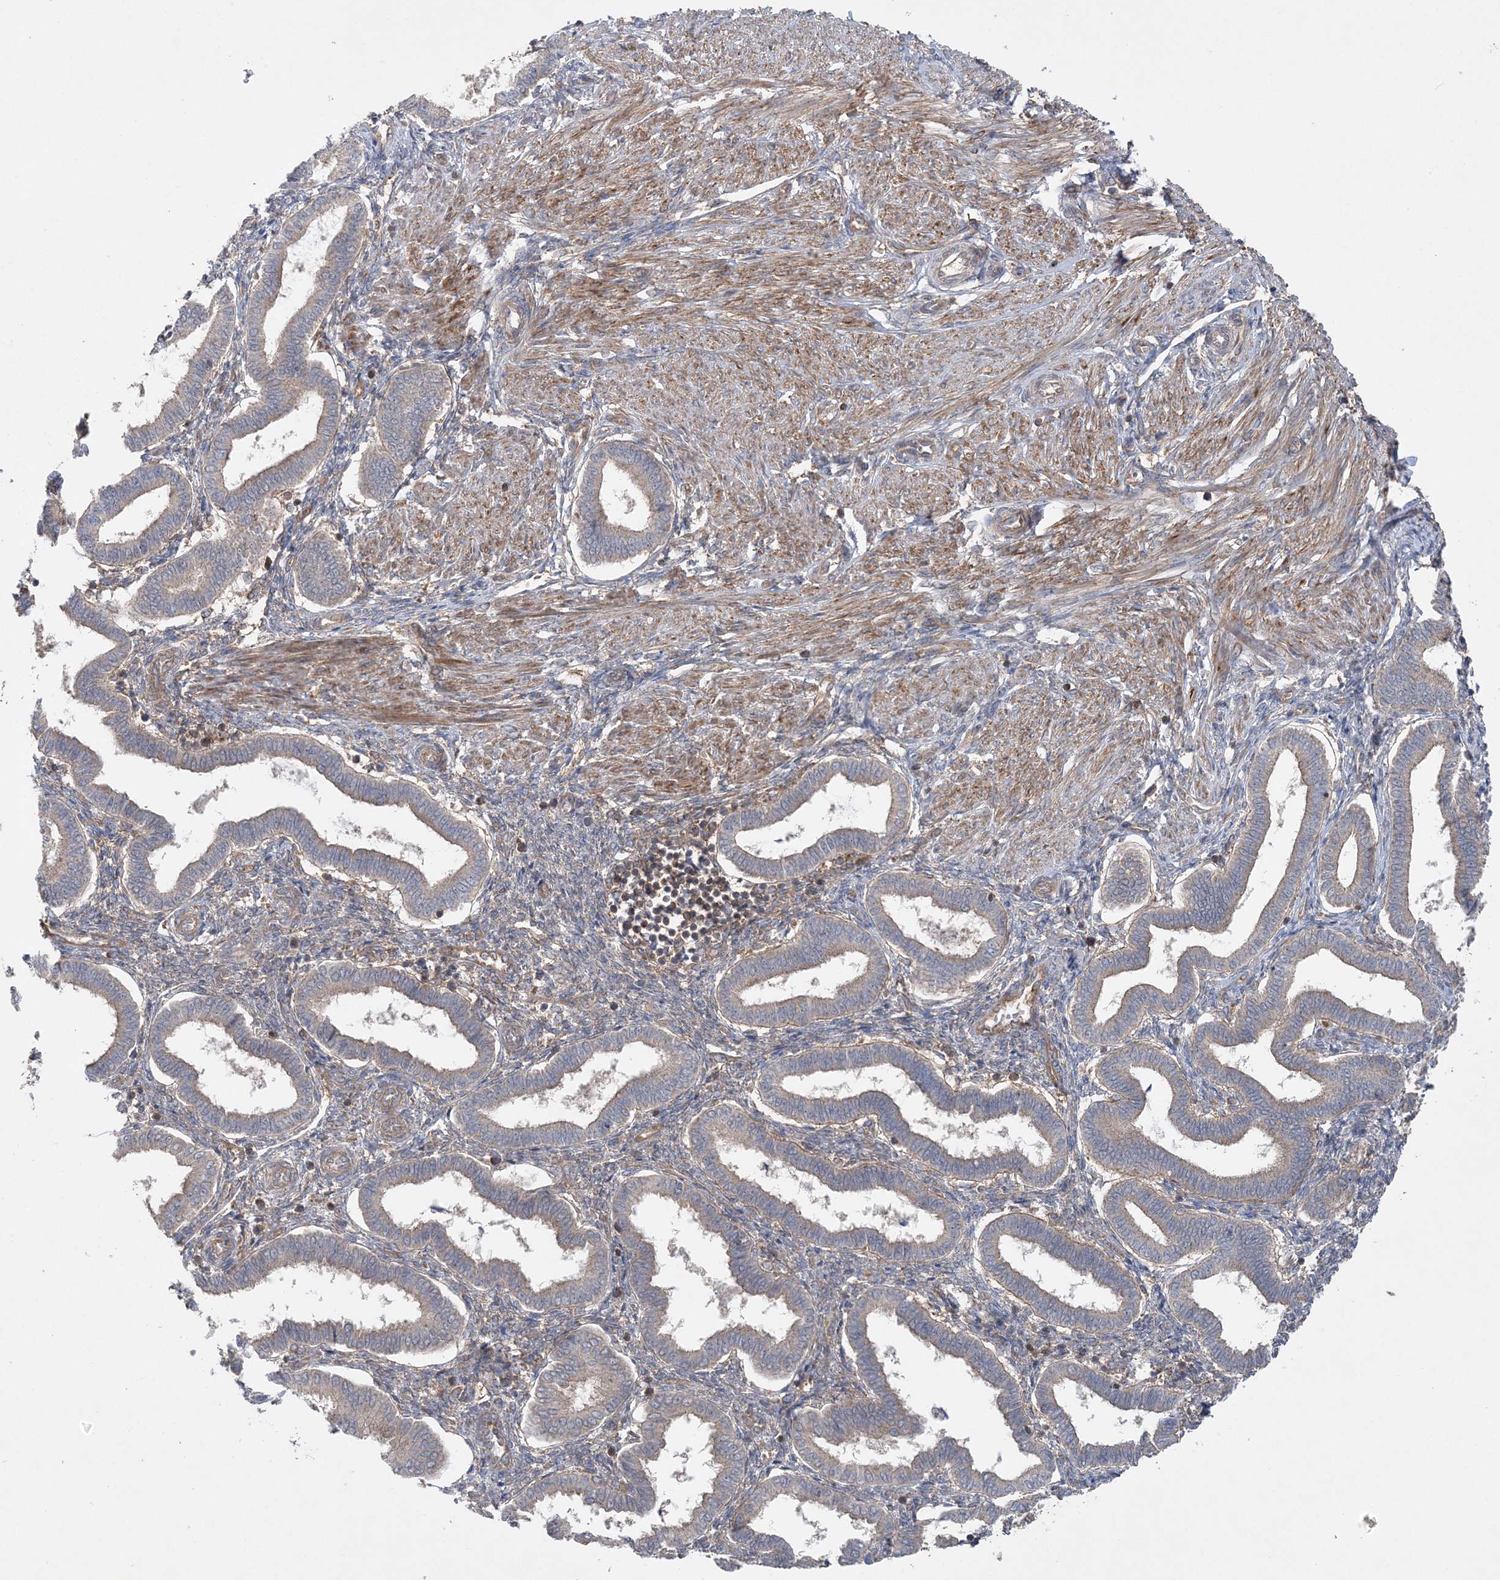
{"staining": {"intensity": "moderate", "quantity": "25%-75%", "location": "cytoplasmic/membranous"}, "tissue": "endometrium", "cell_type": "Cells in endometrial stroma", "image_type": "normal", "snomed": [{"axis": "morphology", "description": "Normal tissue, NOS"}, {"axis": "topography", "description": "Endometrium"}], "caption": "DAB (3,3'-diaminobenzidine) immunohistochemical staining of unremarkable endometrium demonstrates moderate cytoplasmic/membranous protein expression in approximately 25%-75% of cells in endometrial stroma.", "gene": "ACAP2", "patient": {"sex": "female", "age": 24}}